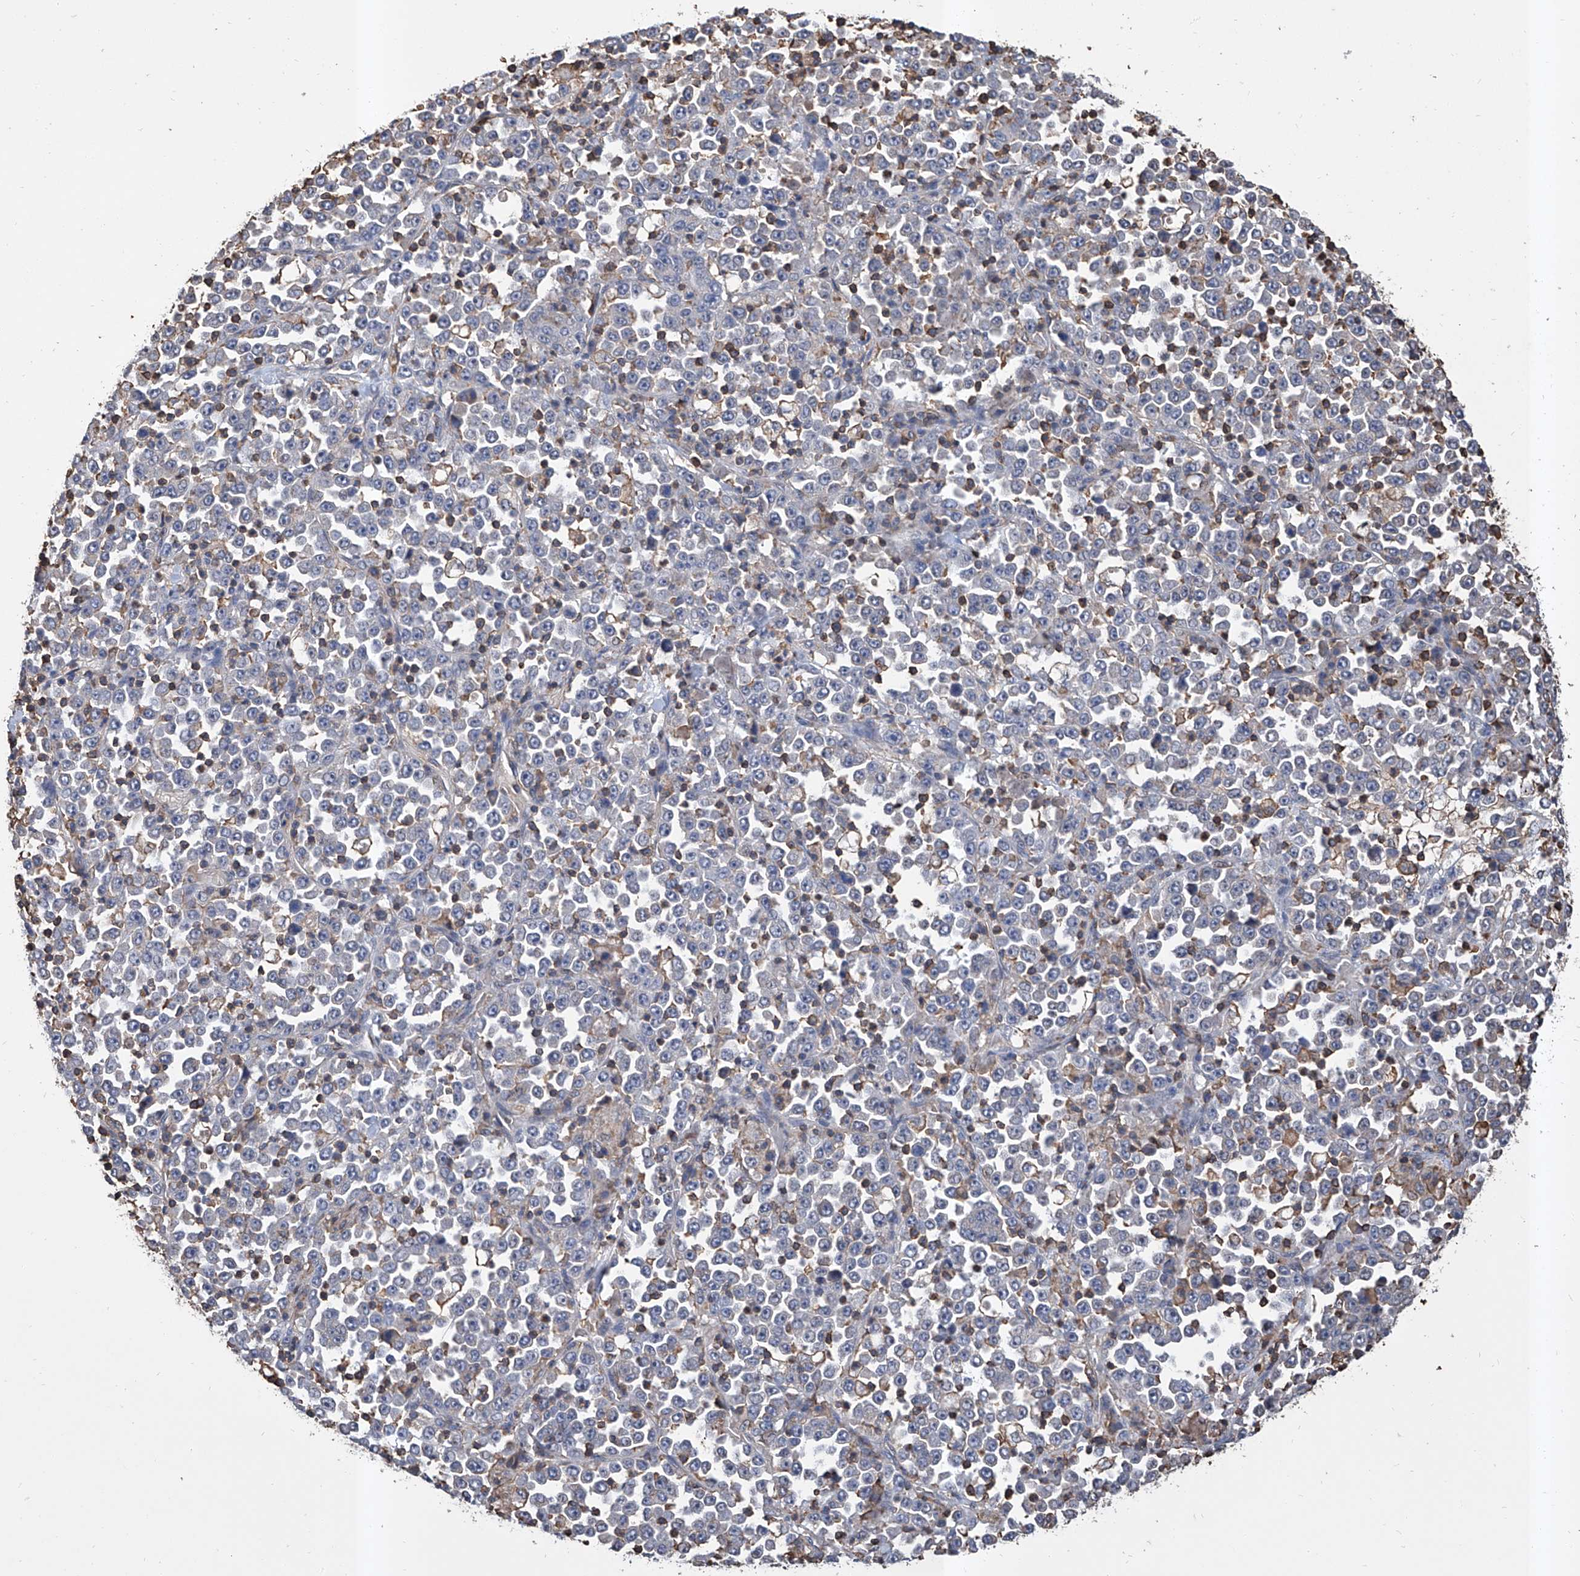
{"staining": {"intensity": "negative", "quantity": "none", "location": "none"}, "tissue": "stomach cancer", "cell_type": "Tumor cells", "image_type": "cancer", "snomed": [{"axis": "morphology", "description": "Normal tissue, NOS"}, {"axis": "morphology", "description": "Adenocarcinoma, NOS"}, {"axis": "topography", "description": "Stomach, upper"}, {"axis": "topography", "description": "Stomach"}], "caption": "Tumor cells are negative for brown protein staining in stomach cancer (adenocarcinoma).", "gene": "GPT", "patient": {"sex": "male", "age": 59}}